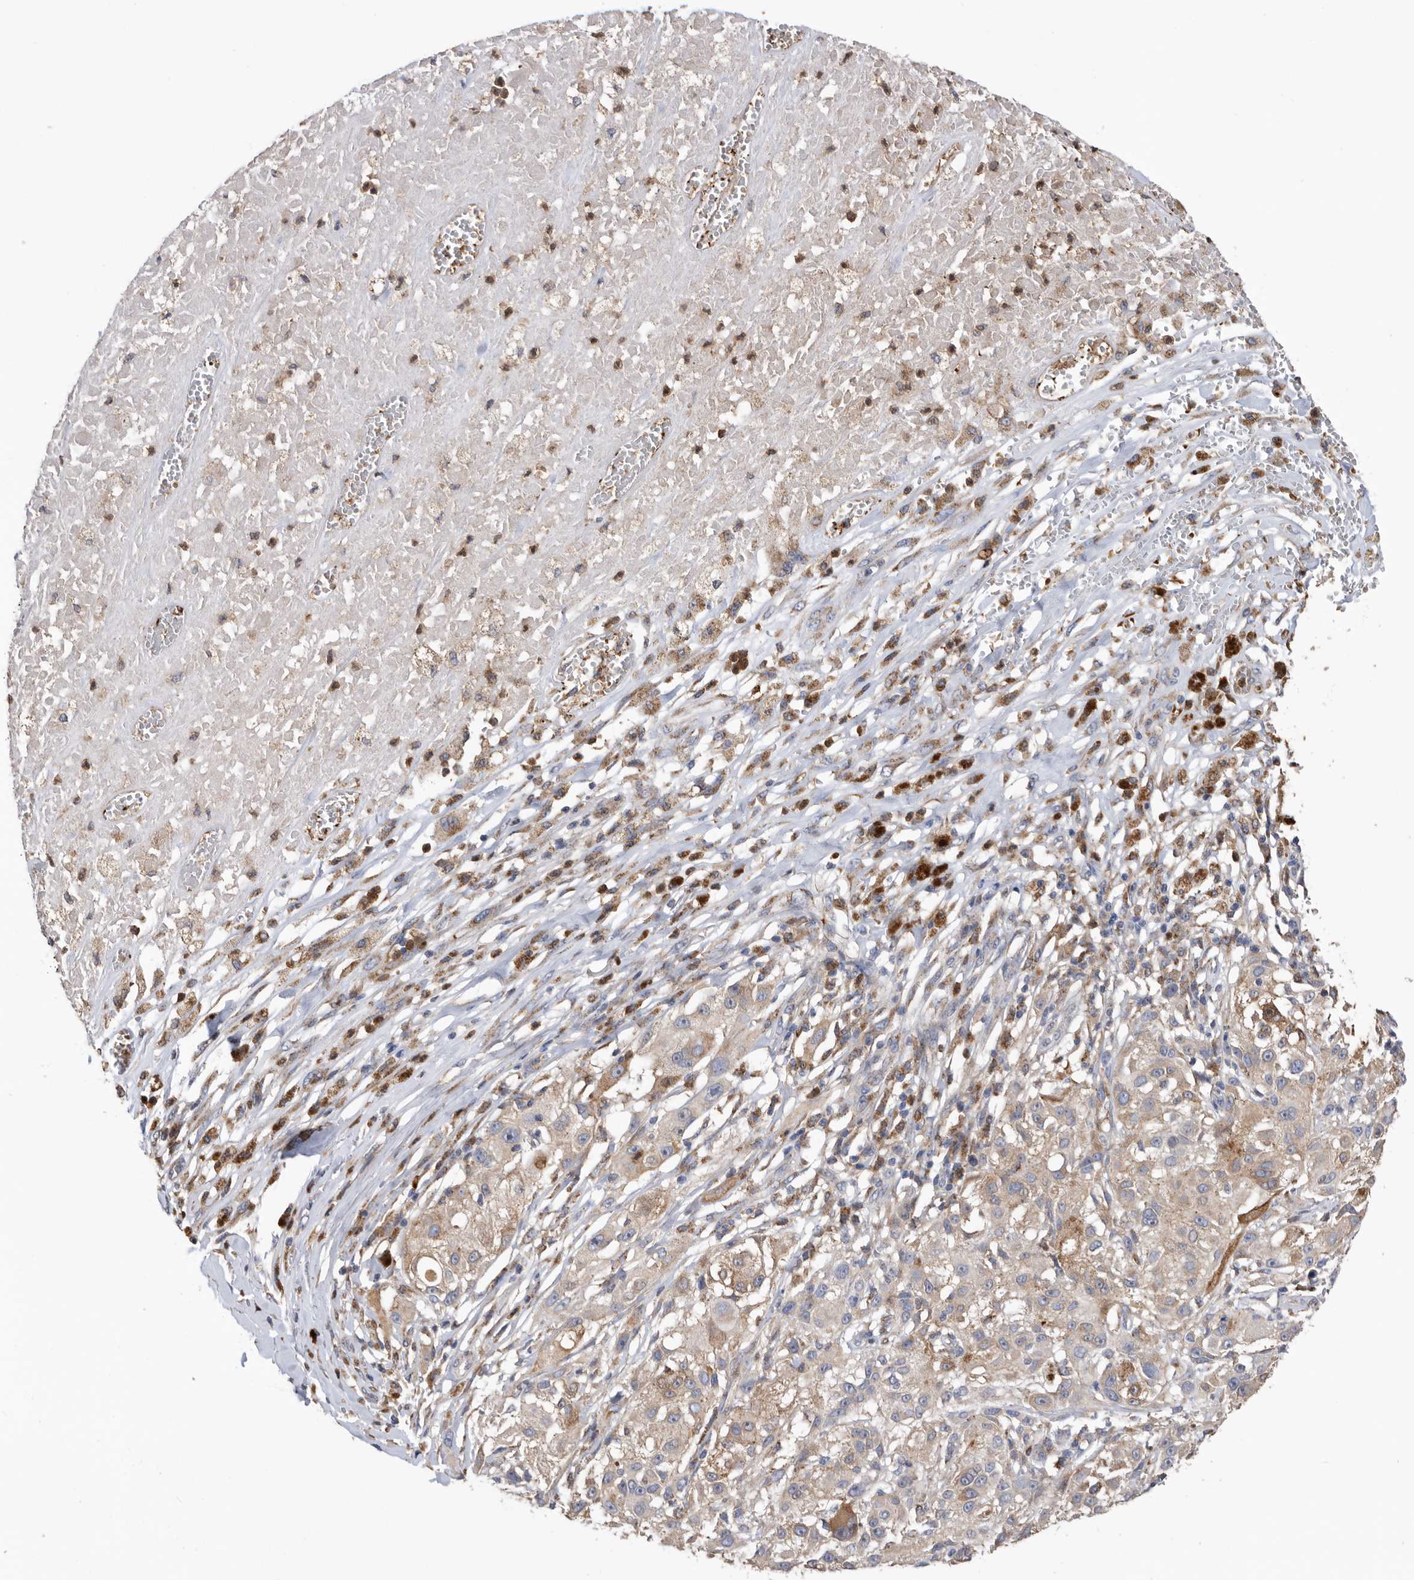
{"staining": {"intensity": "weak", "quantity": ">75%", "location": "cytoplasmic/membranous"}, "tissue": "melanoma", "cell_type": "Tumor cells", "image_type": "cancer", "snomed": [{"axis": "morphology", "description": "Necrosis, NOS"}, {"axis": "morphology", "description": "Malignant melanoma, NOS"}, {"axis": "topography", "description": "Skin"}], "caption": "Protein staining of melanoma tissue displays weak cytoplasmic/membranous expression in about >75% of tumor cells.", "gene": "CRISPLD2", "patient": {"sex": "female", "age": 87}}